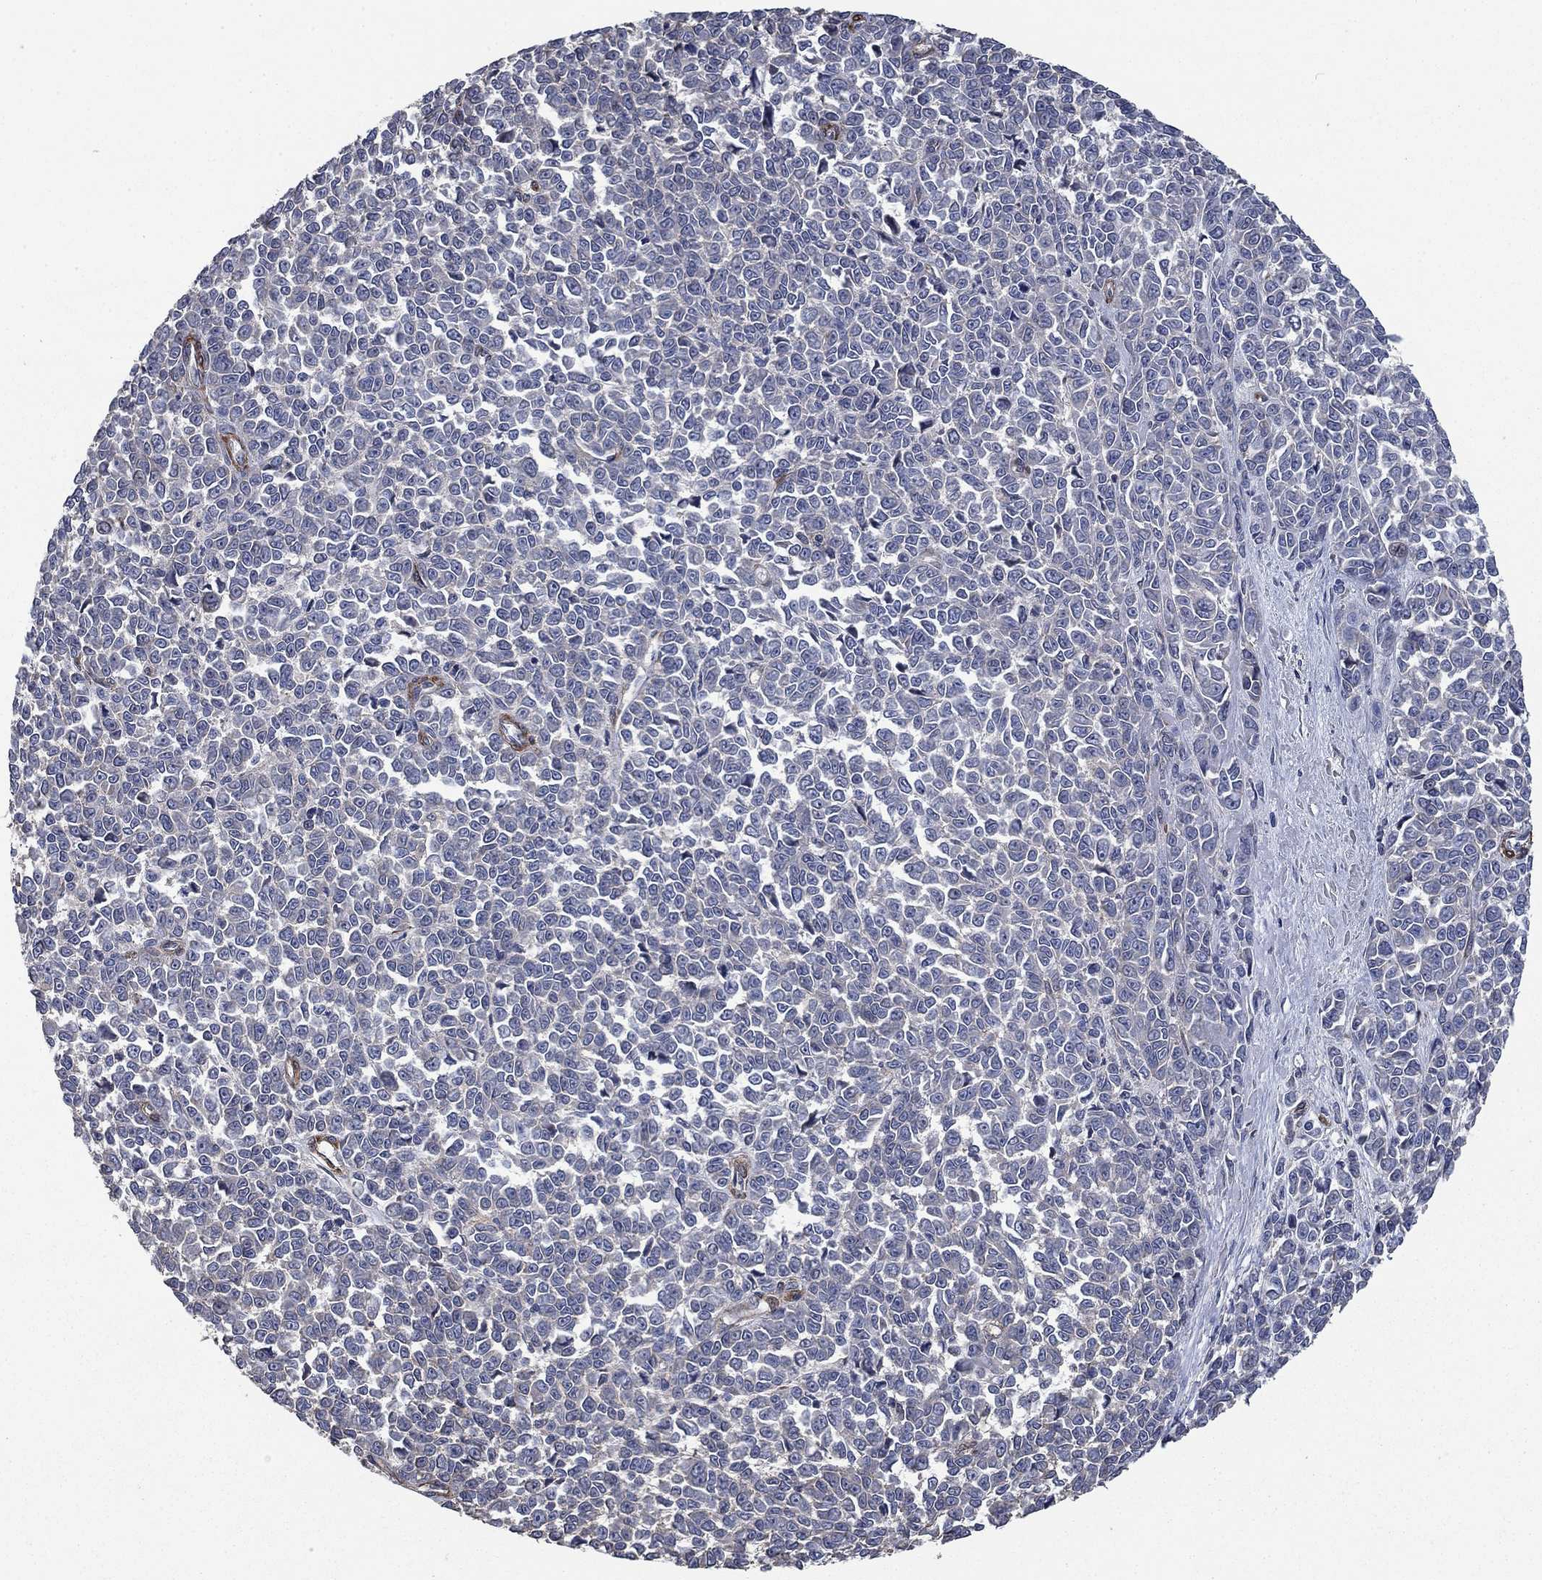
{"staining": {"intensity": "negative", "quantity": "none", "location": "none"}, "tissue": "melanoma", "cell_type": "Tumor cells", "image_type": "cancer", "snomed": [{"axis": "morphology", "description": "Malignant melanoma, NOS"}, {"axis": "topography", "description": "Skin"}], "caption": "IHC micrograph of melanoma stained for a protein (brown), which shows no expression in tumor cells.", "gene": "PDE3A", "patient": {"sex": "female", "age": 95}}